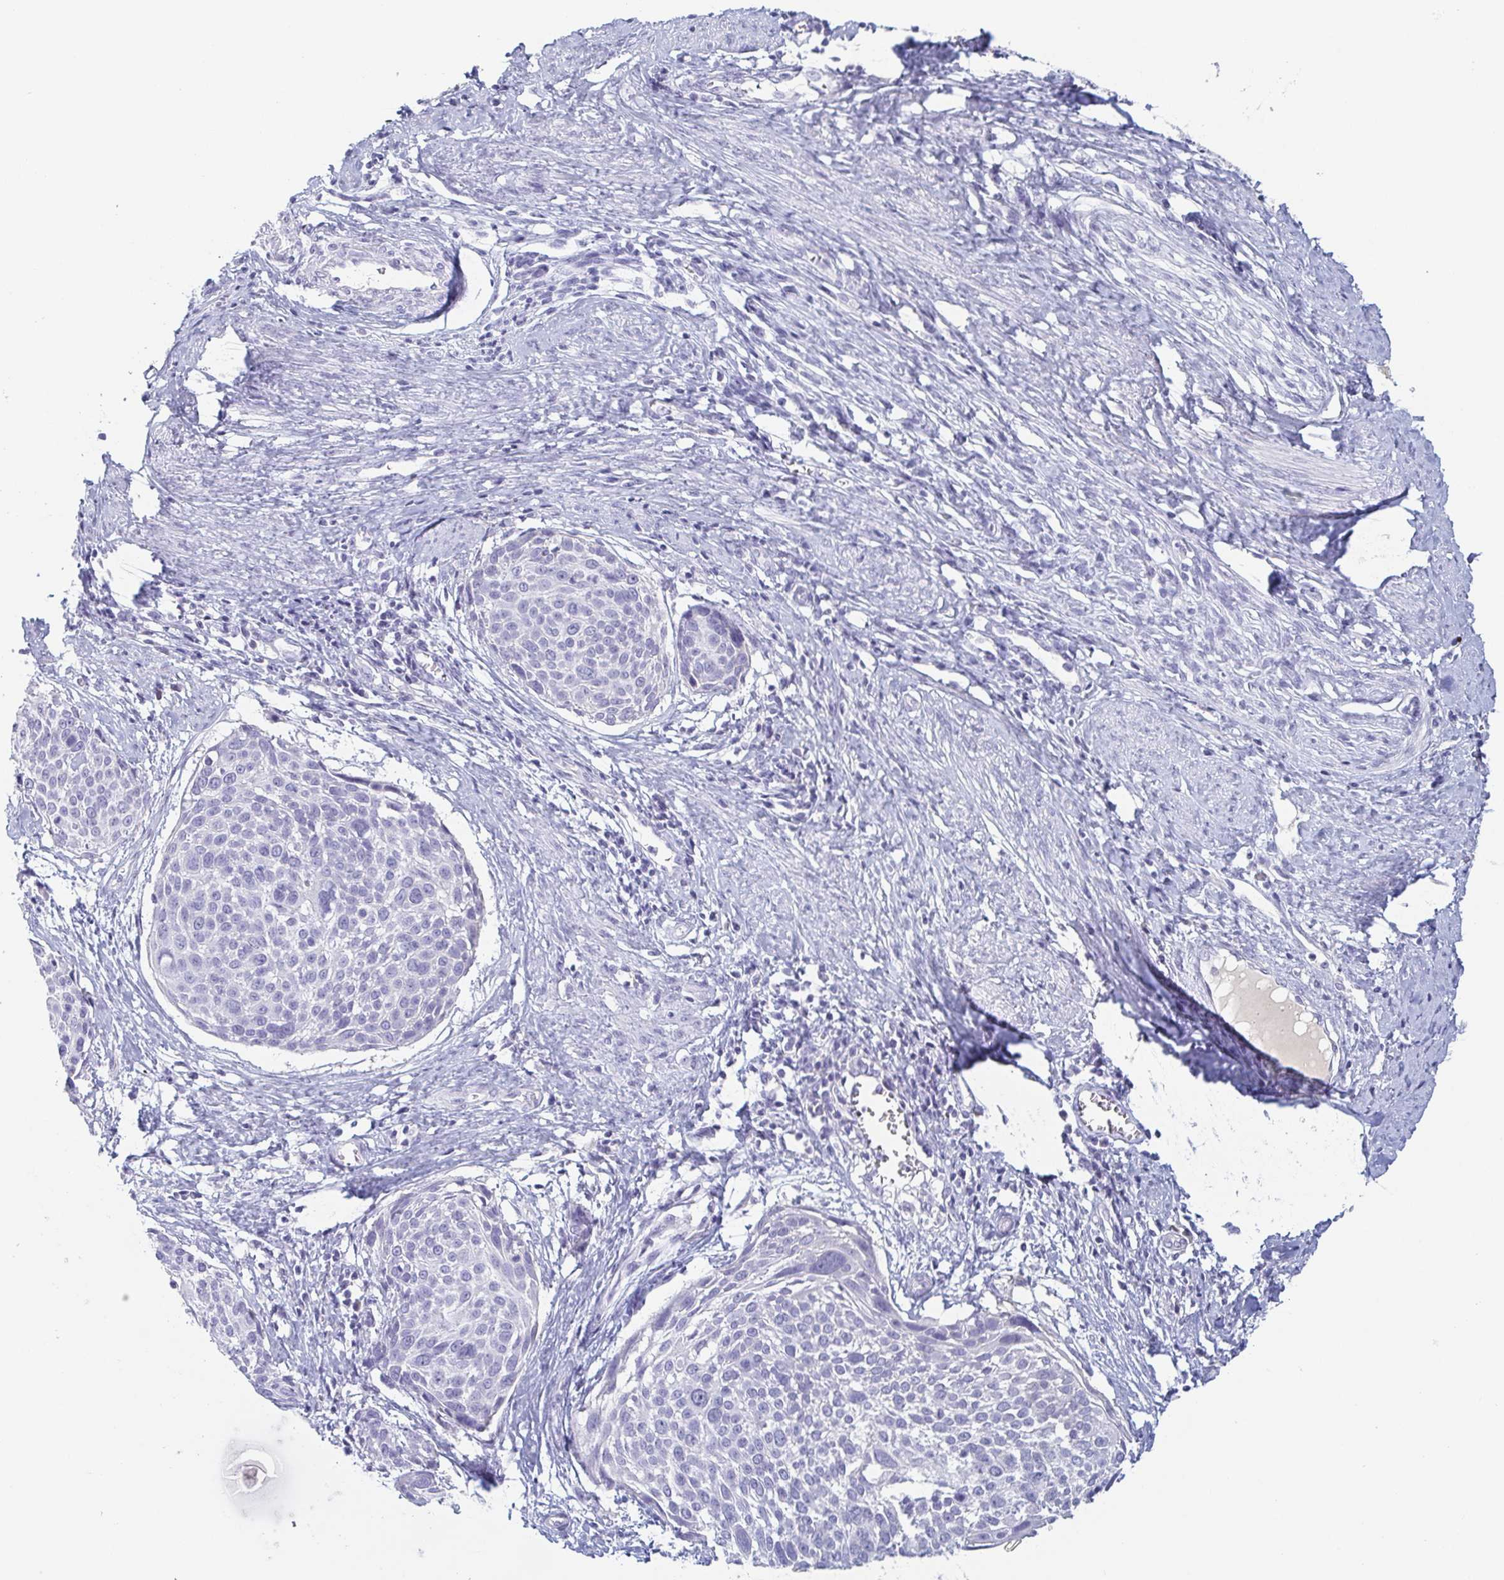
{"staining": {"intensity": "negative", "quantity": "none", "location": "none"}, "tissue": "cervical cancer", "cell_type": "Tumor cells", "image_type": "cancer", "snomed": [{"axis": "morphology", "description": "Squamous cell carcinoma, NOS"}, {"axis": "topography", "description": "Cervix"}], "caption": "Tumor cells show no significant expression in cervical cancer.", "gene": "ITLN1", "patient": {"sex": "female", "age": 39}}